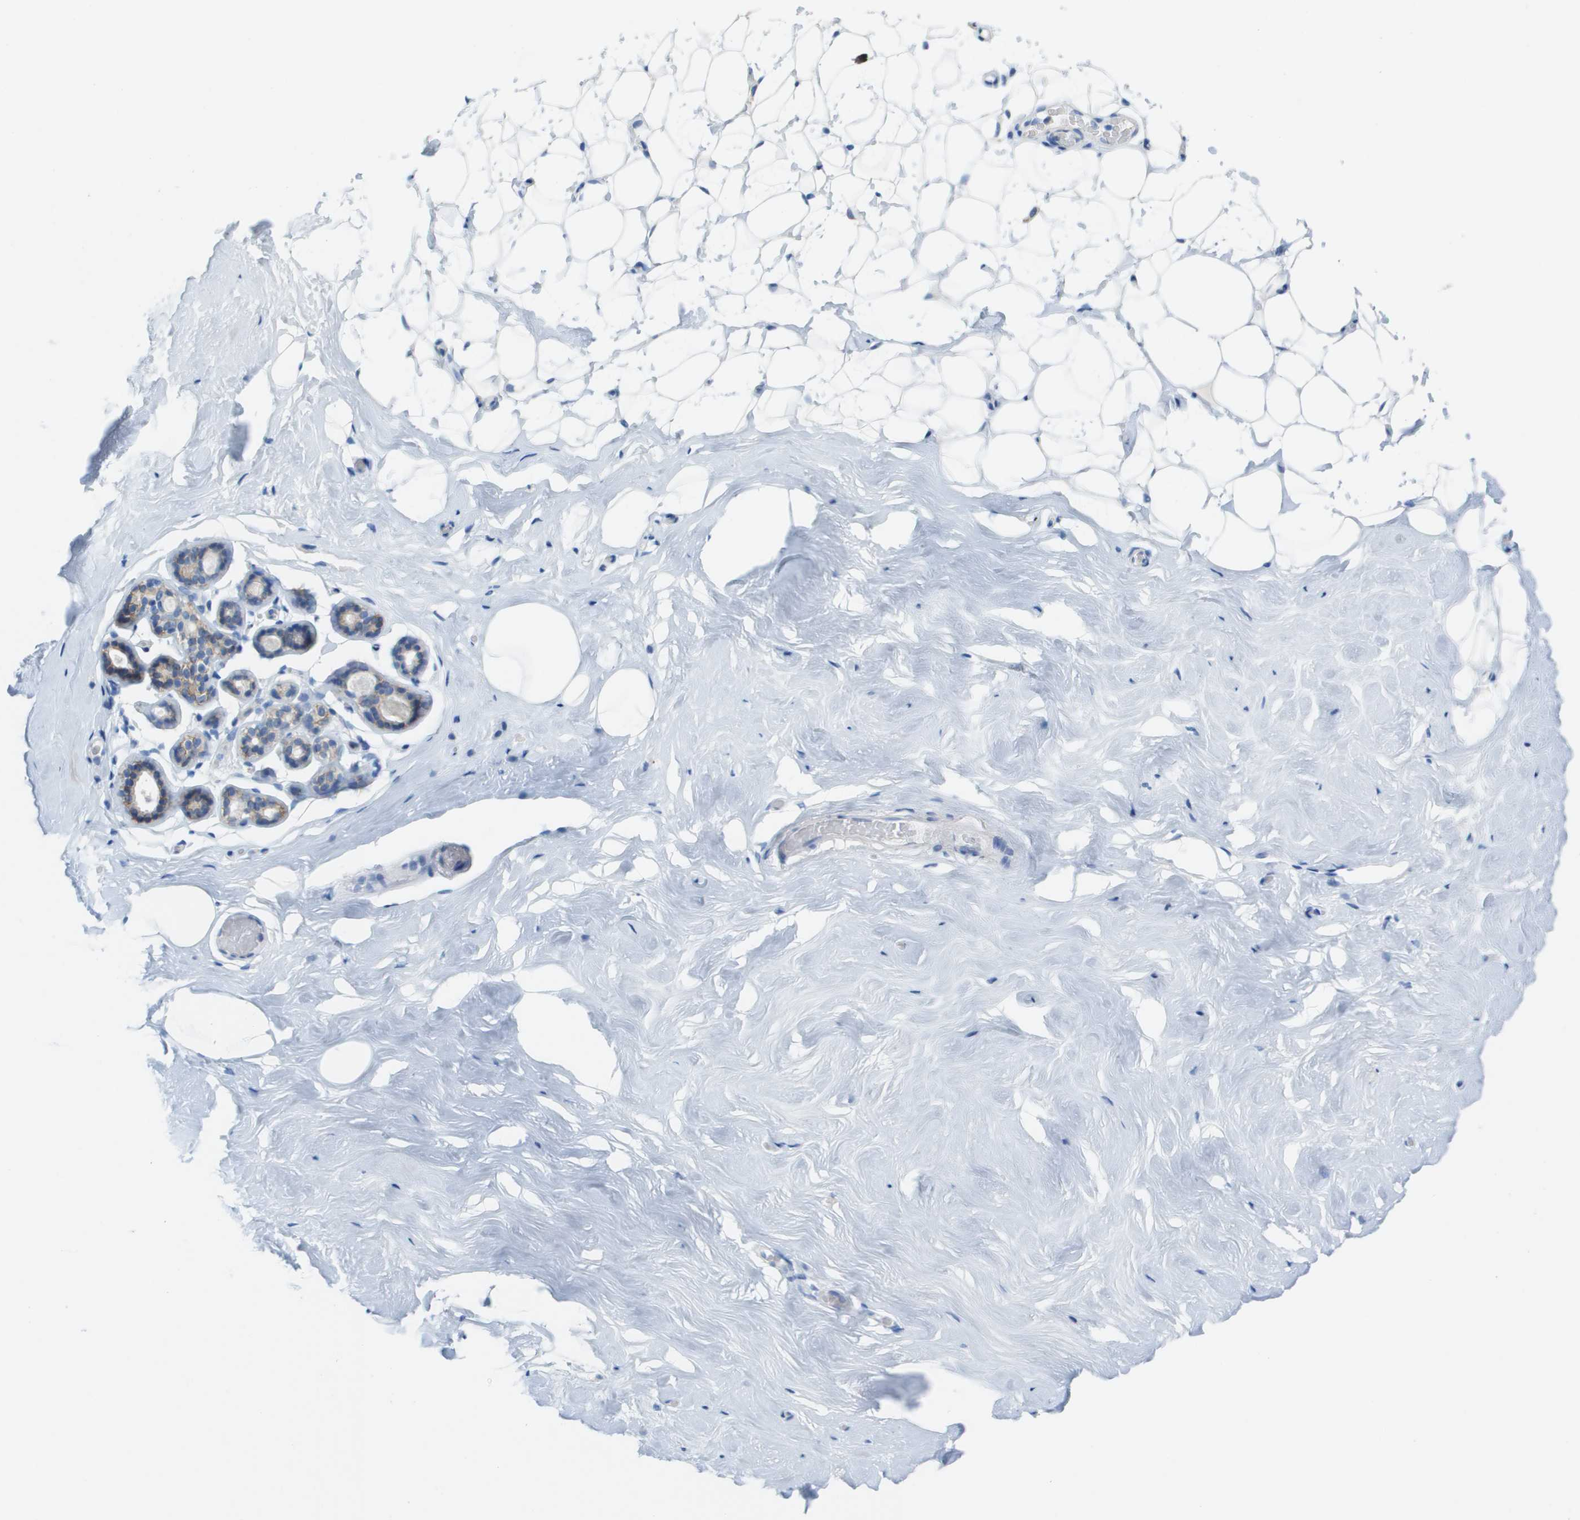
{"staining": {"intensity": "negative", "quantity": "none", "location": "none"}, "tissue": "breast", "cell_type": "Adipocytes", "image_type": "normal", "snomed": [{"axis": "morphology", "description": "Normal tissue, NOS"}, {"axis": "topography", "description": "Breast"}], "caption": "Immunohistochemistry (IHC) photomicrograph of benign breast stained for a protein (brown), which displays no staining in adipocytes.", "gene": "CD46", "patient": {"sex": "female", "age": 75}}